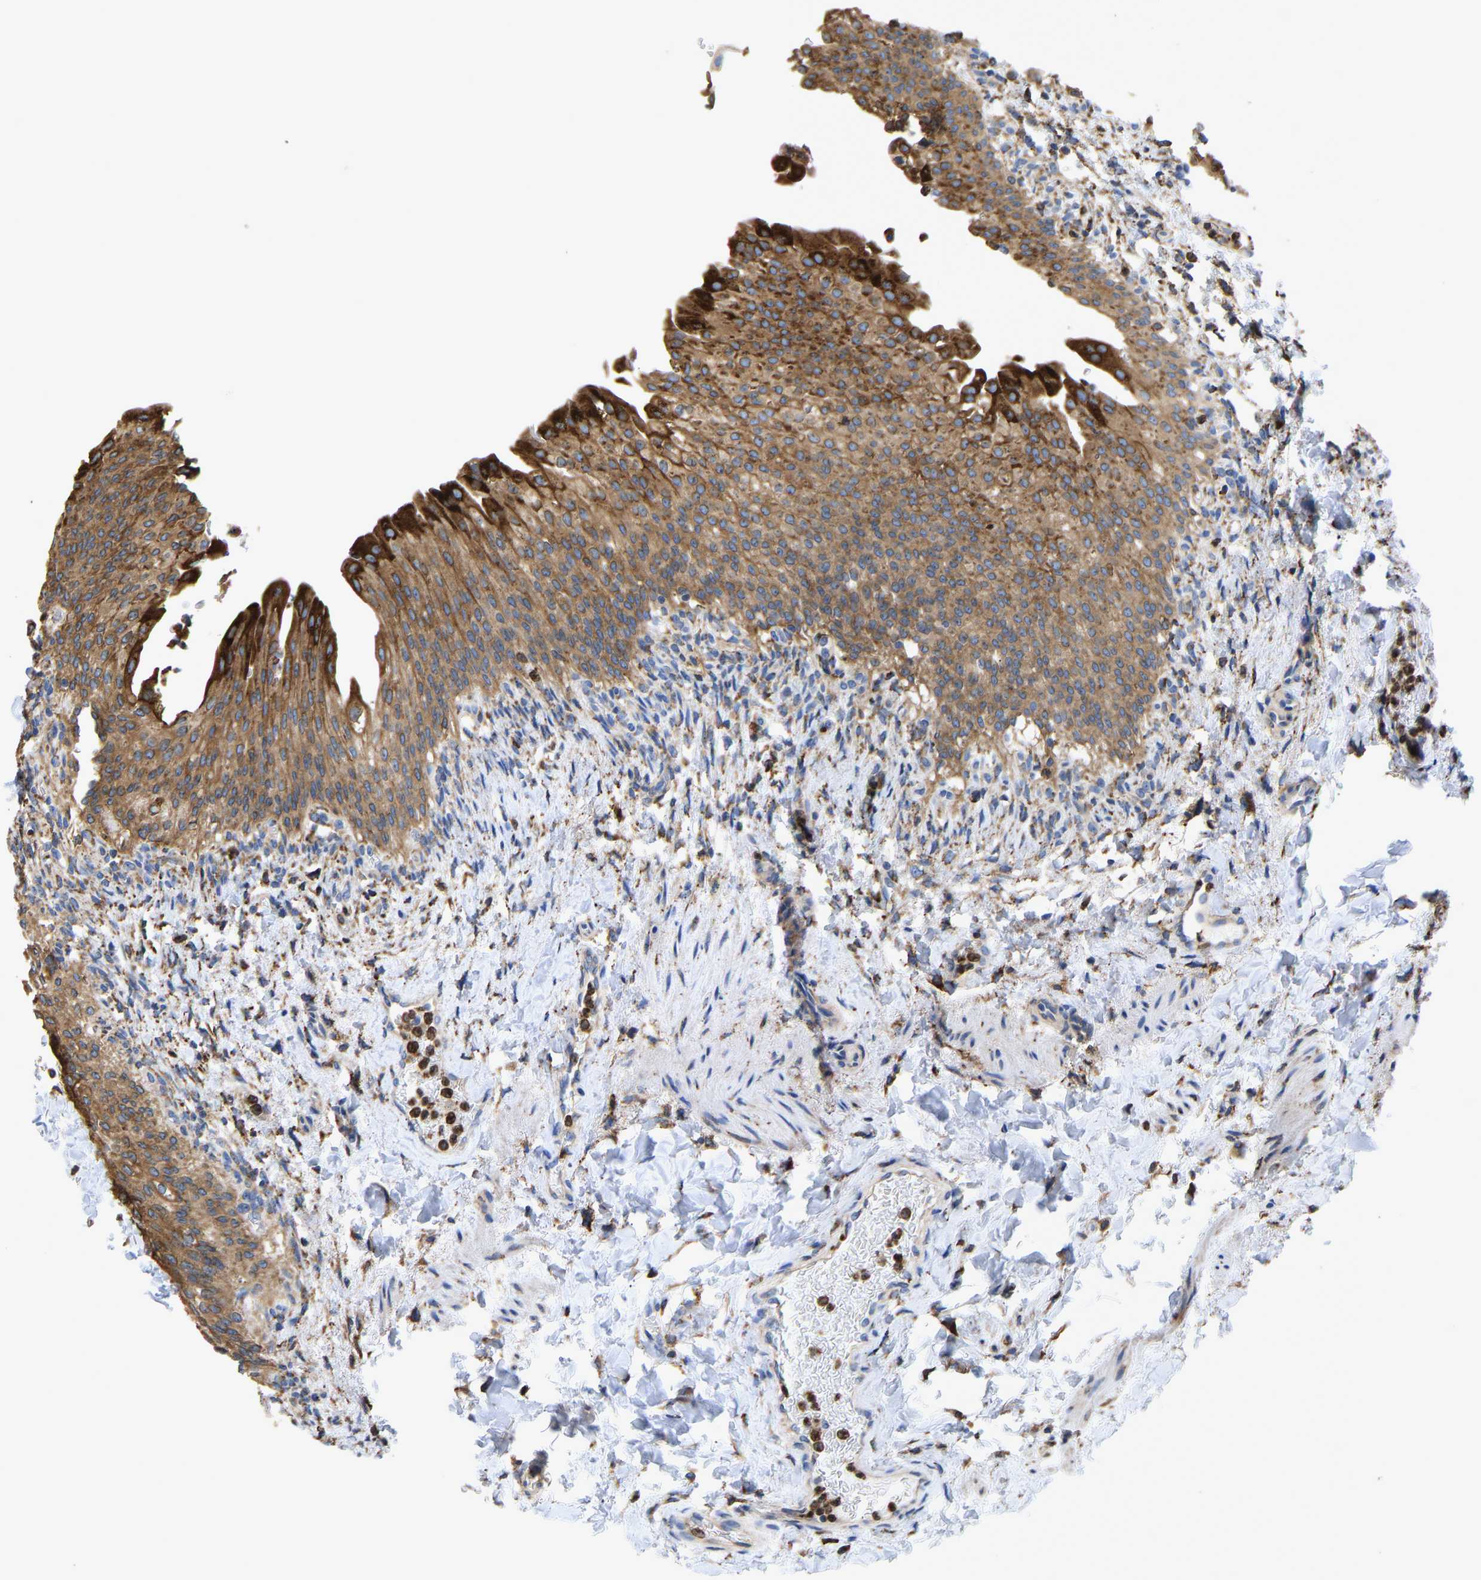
{"staining": {"intensity": "strong", "quantity": ">75%", "location": "cytoplasmic/membranous"}, "tissue": "urinary bladder", "cell_type": "Urothelial cells", "image_type": "normal", "snomed": [{"axis": "morphology", "description": "Normal tissue, NOS"}, {"axis": "topography", "description": "Urinary bladder"}], "caption": "DAB immunohistochemical staining of benign human urinary bladder displays strong cytoplasmic/membranous protein positivity in about >75% of urothelial cells. (DAB (3,3'-diaminobenzidine) = brown stain, brightfield microscopy at high magnification).", "gene": "P4HB", "patient": {"sex": "female", "age": 60}}